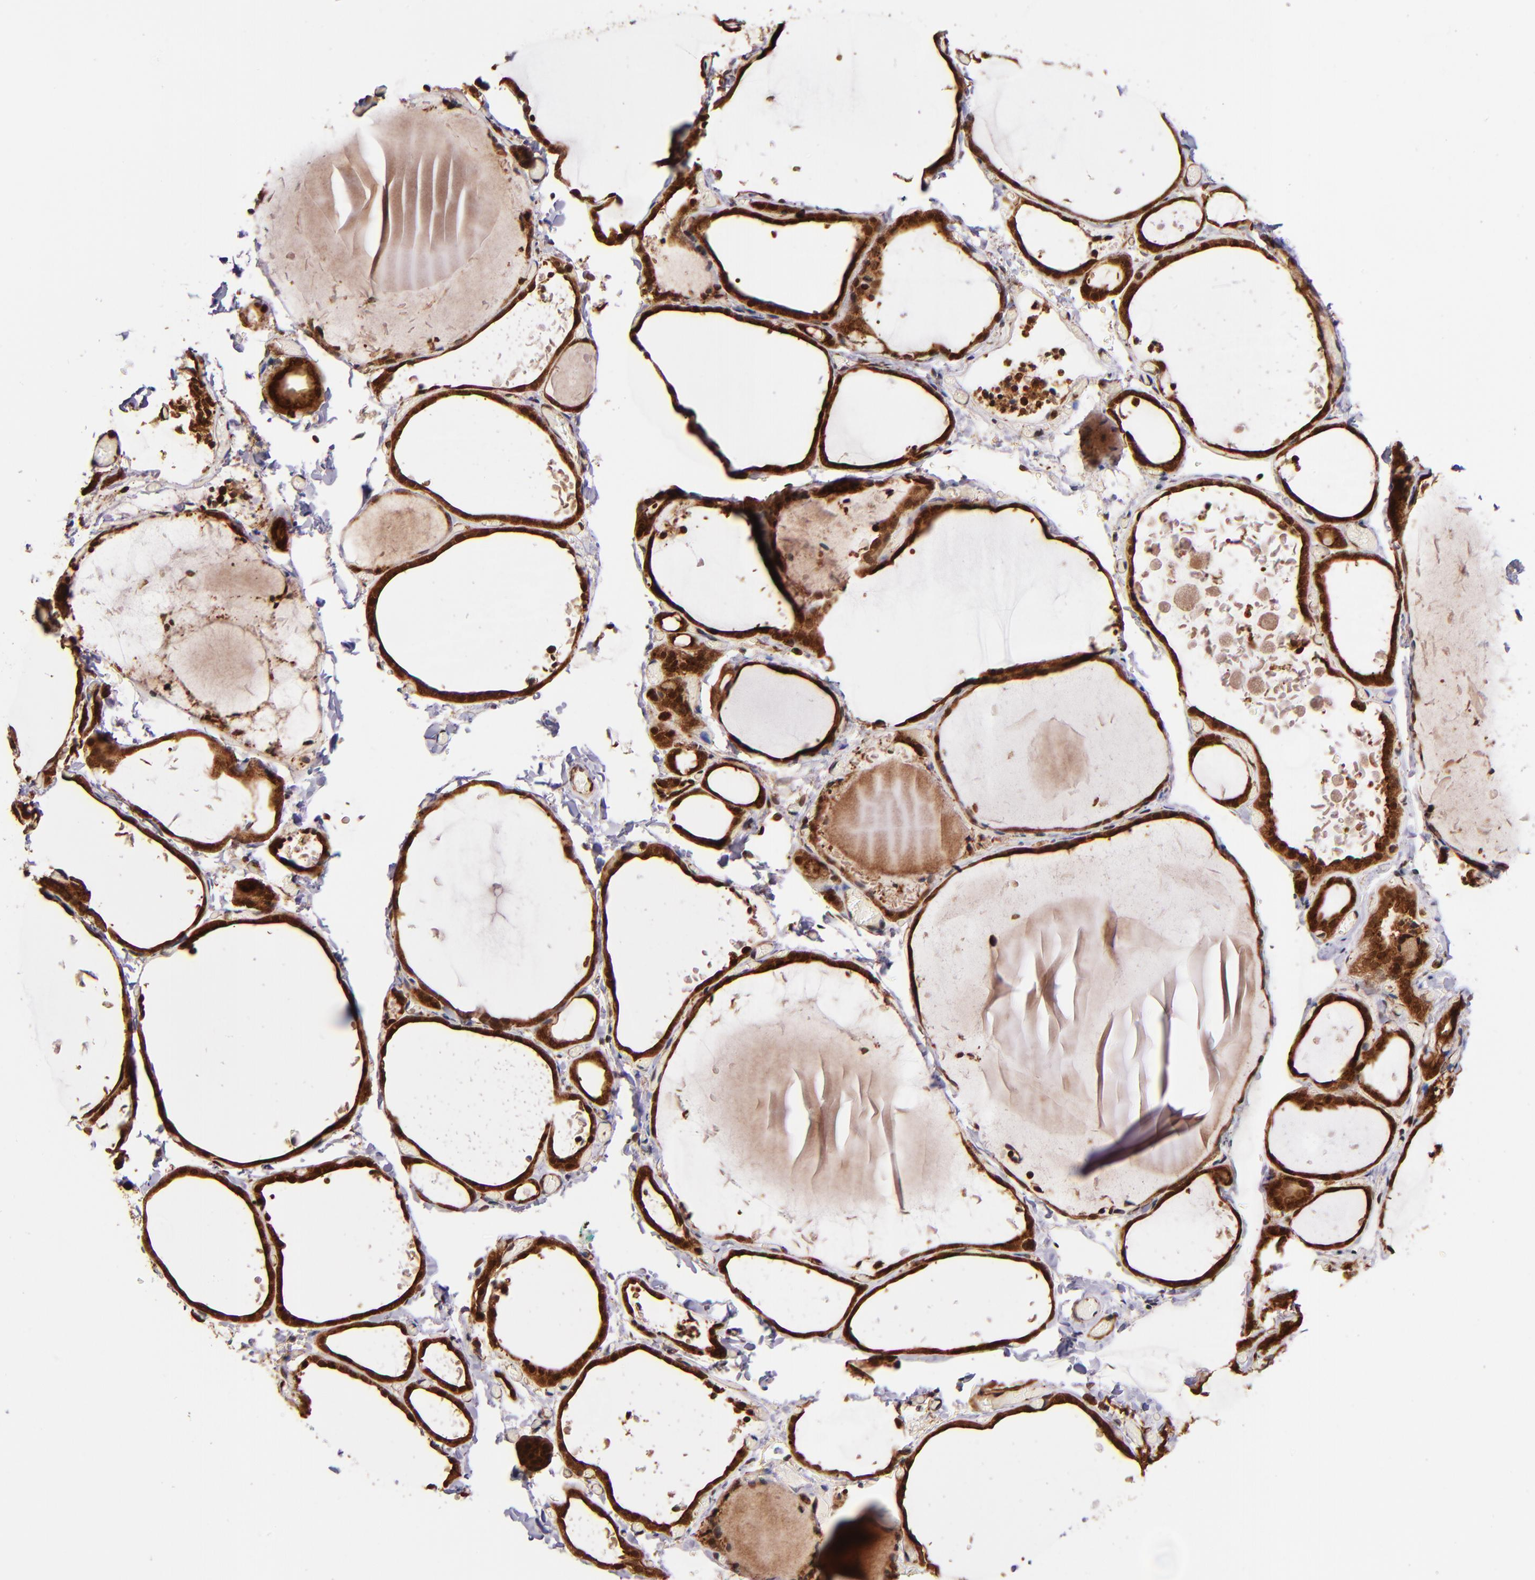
{"staining": {"intensity": "strong", "quantity": ">75%", "location": "cytoplasmic/membranous,nuclear"}, "tissue": "thyroid gland", "cell_type": "Glandular cells", "image_type": "normal", "snomed": [{"axis": "morphology", "description": "Normal tissue, NOS"}, {"axis": "topography", "description": "Thyroid gland"}], "caption": "Immunohistochemistry micrograph of benign human thyroid gland stained for a protein (brown), which demonstrates high levels of strong cytoplasmic/membranous,nuclear expression in about >75% of glandular cells.", "gene": "STX8", "patient": {"sex": "female", "age": 22}}